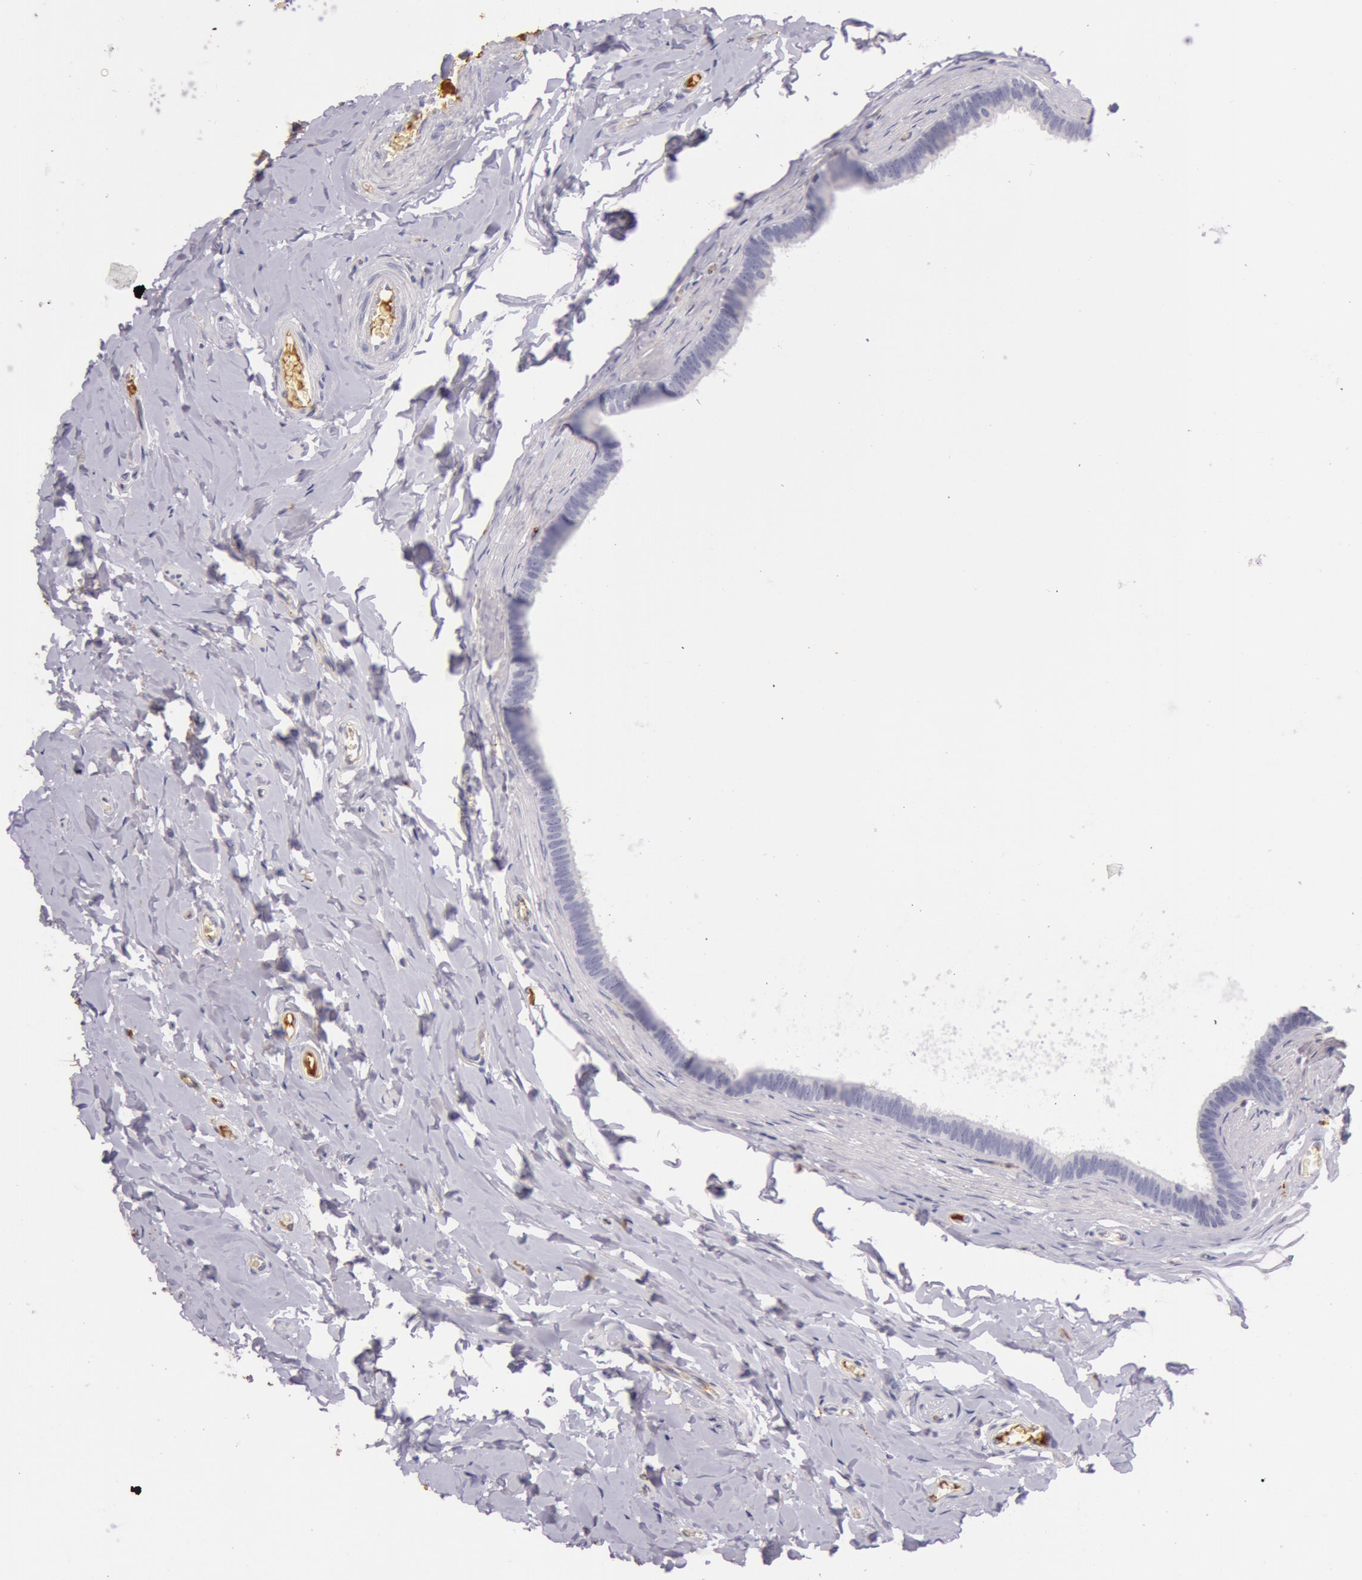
{"staining": {"intensity": "negative", "quantity": "none", "location": "none"}, "tissue": "epididymis", "cell_type": "Glandular cells", "image_type": "normal", "snomed": [{"axis": "morphology", "description": "Normal tissue, NOS"}, {"axis": "topography", "description": "Epididymis"}], "caption": "This micrograph is of normal epididymis stained with immunohistochemistry to label a protein in brown with the nuclei are counter-stained blue. There is no positivity in glandular cells. (Brightfield microscopy of DAB (3,3'-diaminobenzidine) IHC at high magnification).", "gene": "C4BPA", "patient": {"sex": "male", "age": 26}}